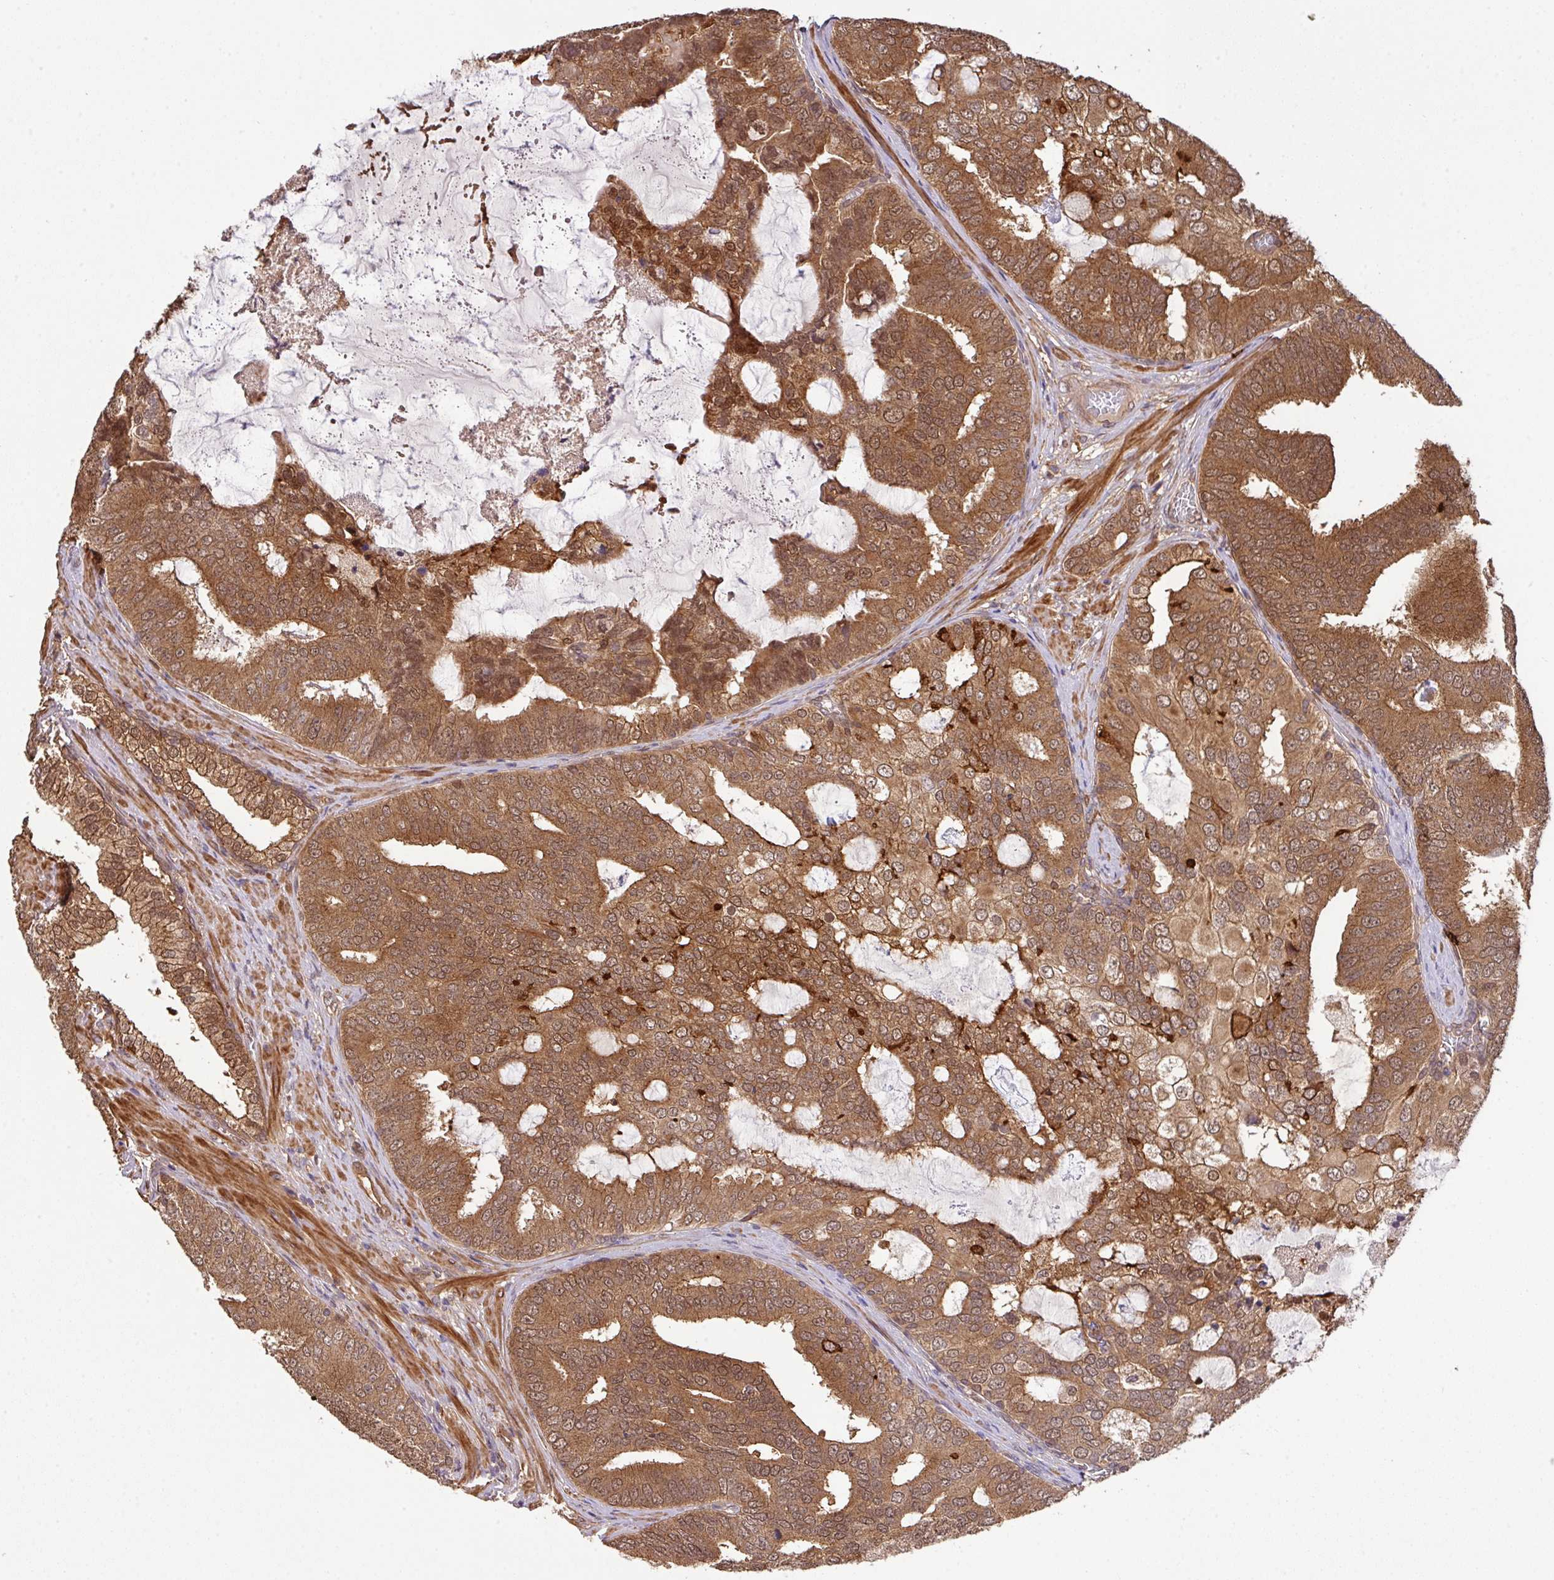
{"staining": {"intensity": "strong", "quantity": ">75%", "location": "cytoplasmic/membranous,nuclear"}, "tissue": "prostate cancer", "cell_type": "Tumor cells", "image_type": "cancer", "snomed": [{"axis": "morphology", "description": "Adenocarcinoma, High grade"}, {"axis": "topography", "description": "Prostate"}], "caption": "Protein expression by immunohistochemistry (IHC) demonstrates strong cytoplasmic/membranous and nuclear expression in approximately >75% of tumor cells in prostate cancer.", "gene": "ARPIN", "patient": {"sex": "male", "age": 55}}